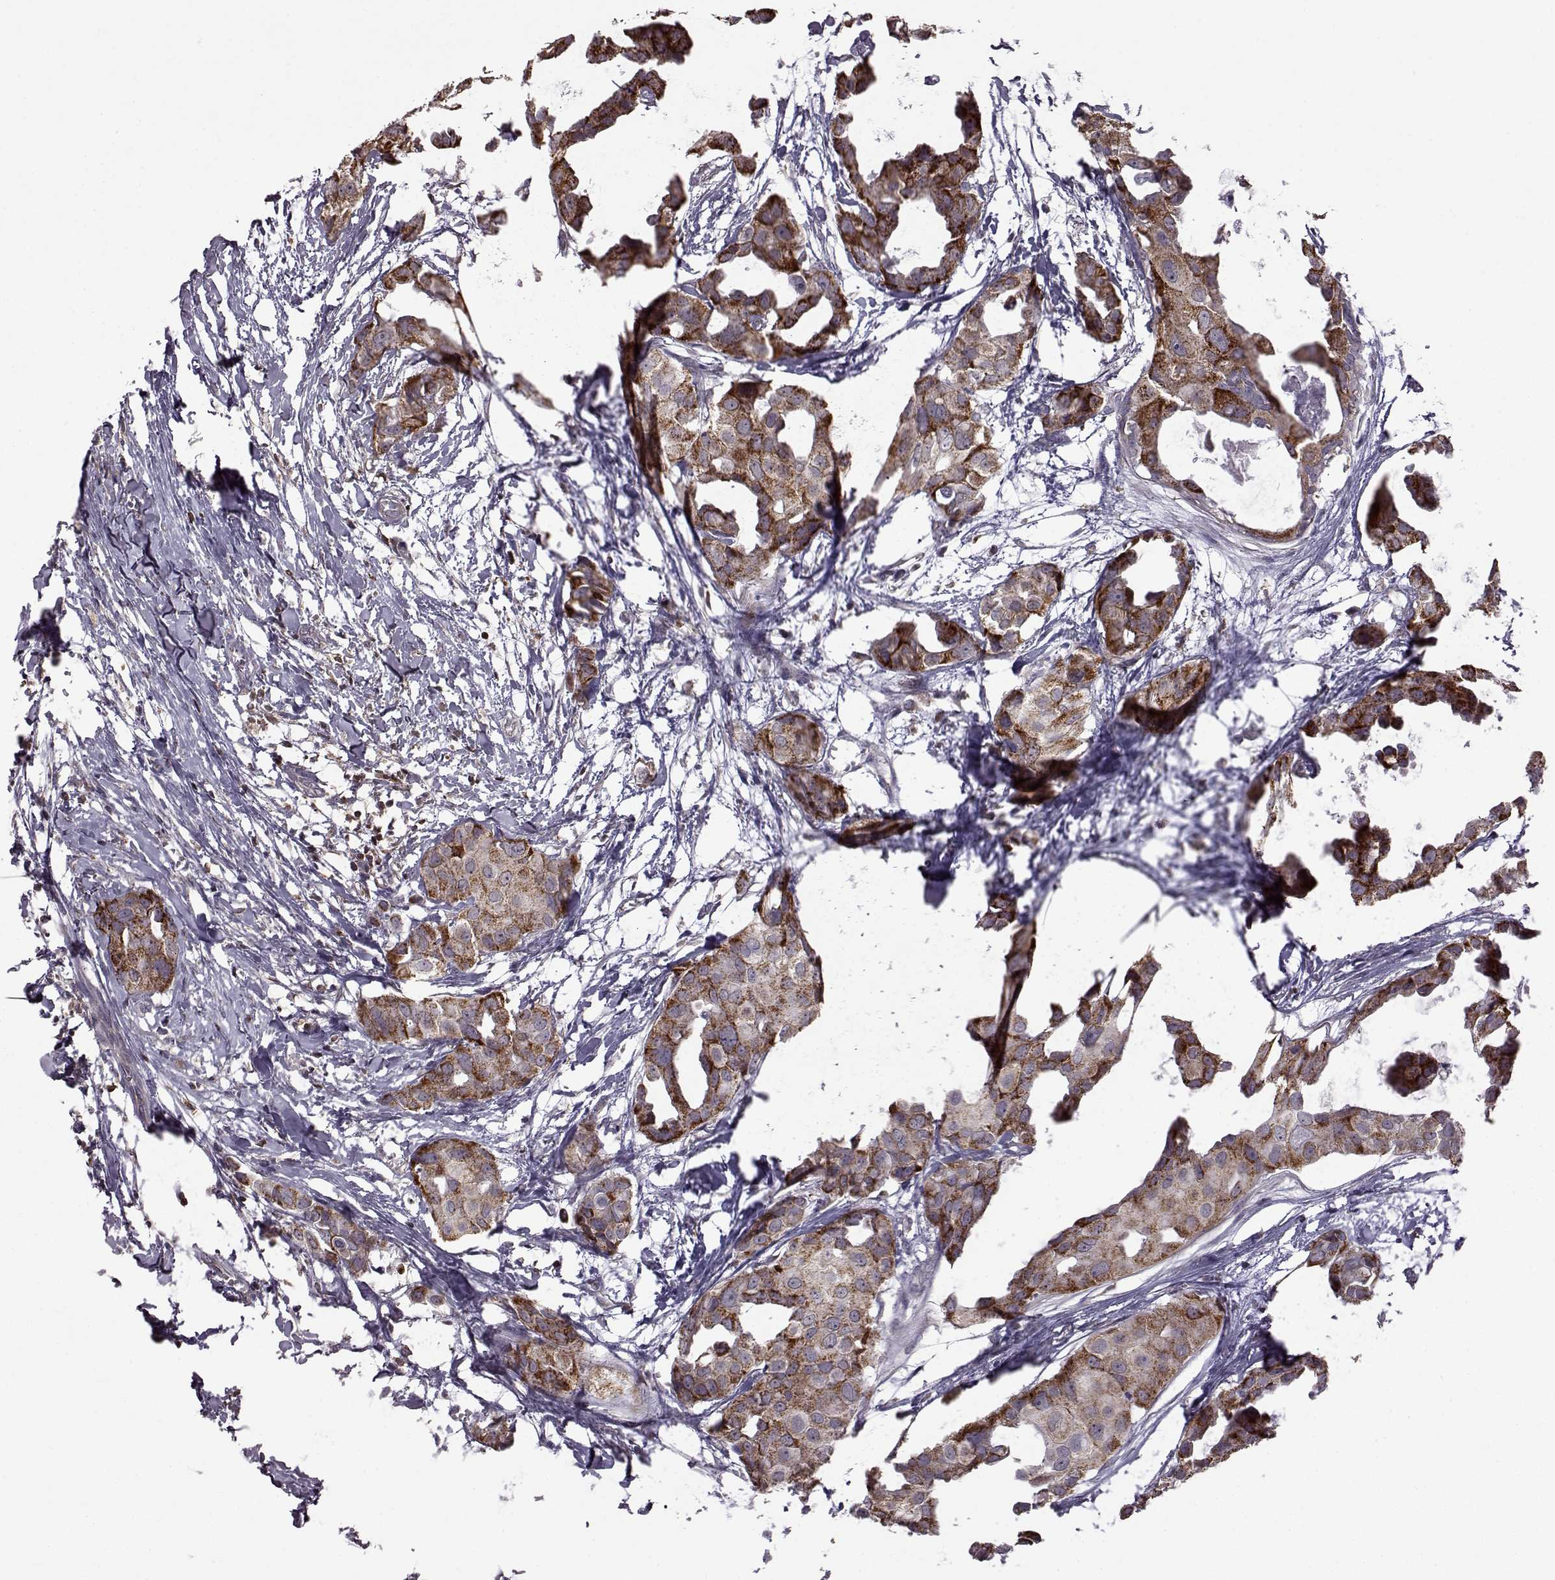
{"staining": {"intensity": "strong", "quantity": "25%-75%", "location": "cytoplasmic/membranous"}, "tissue": "breast cancer", "cell_type": "Tumor cells", "image_type": "cancer", "snomed": [{"axis": "morphology", "description": "Duct carcinoma"}, {"axis": "topography", "description": "Breast"}], "caption": "Breast cancer (infiltrating ductal carcinoma) was stained to show a protein in brown. There is high levels of strong cytoplasmic/membranous staining in approximately 25%-75% of tumor cells. The staining was performed using DAB, with brown indicating positive protein expression. Nuclei are stained blue with hematoxylin.", "gene": "DOK2", "patient": {"sex": "female", "age": 38}}